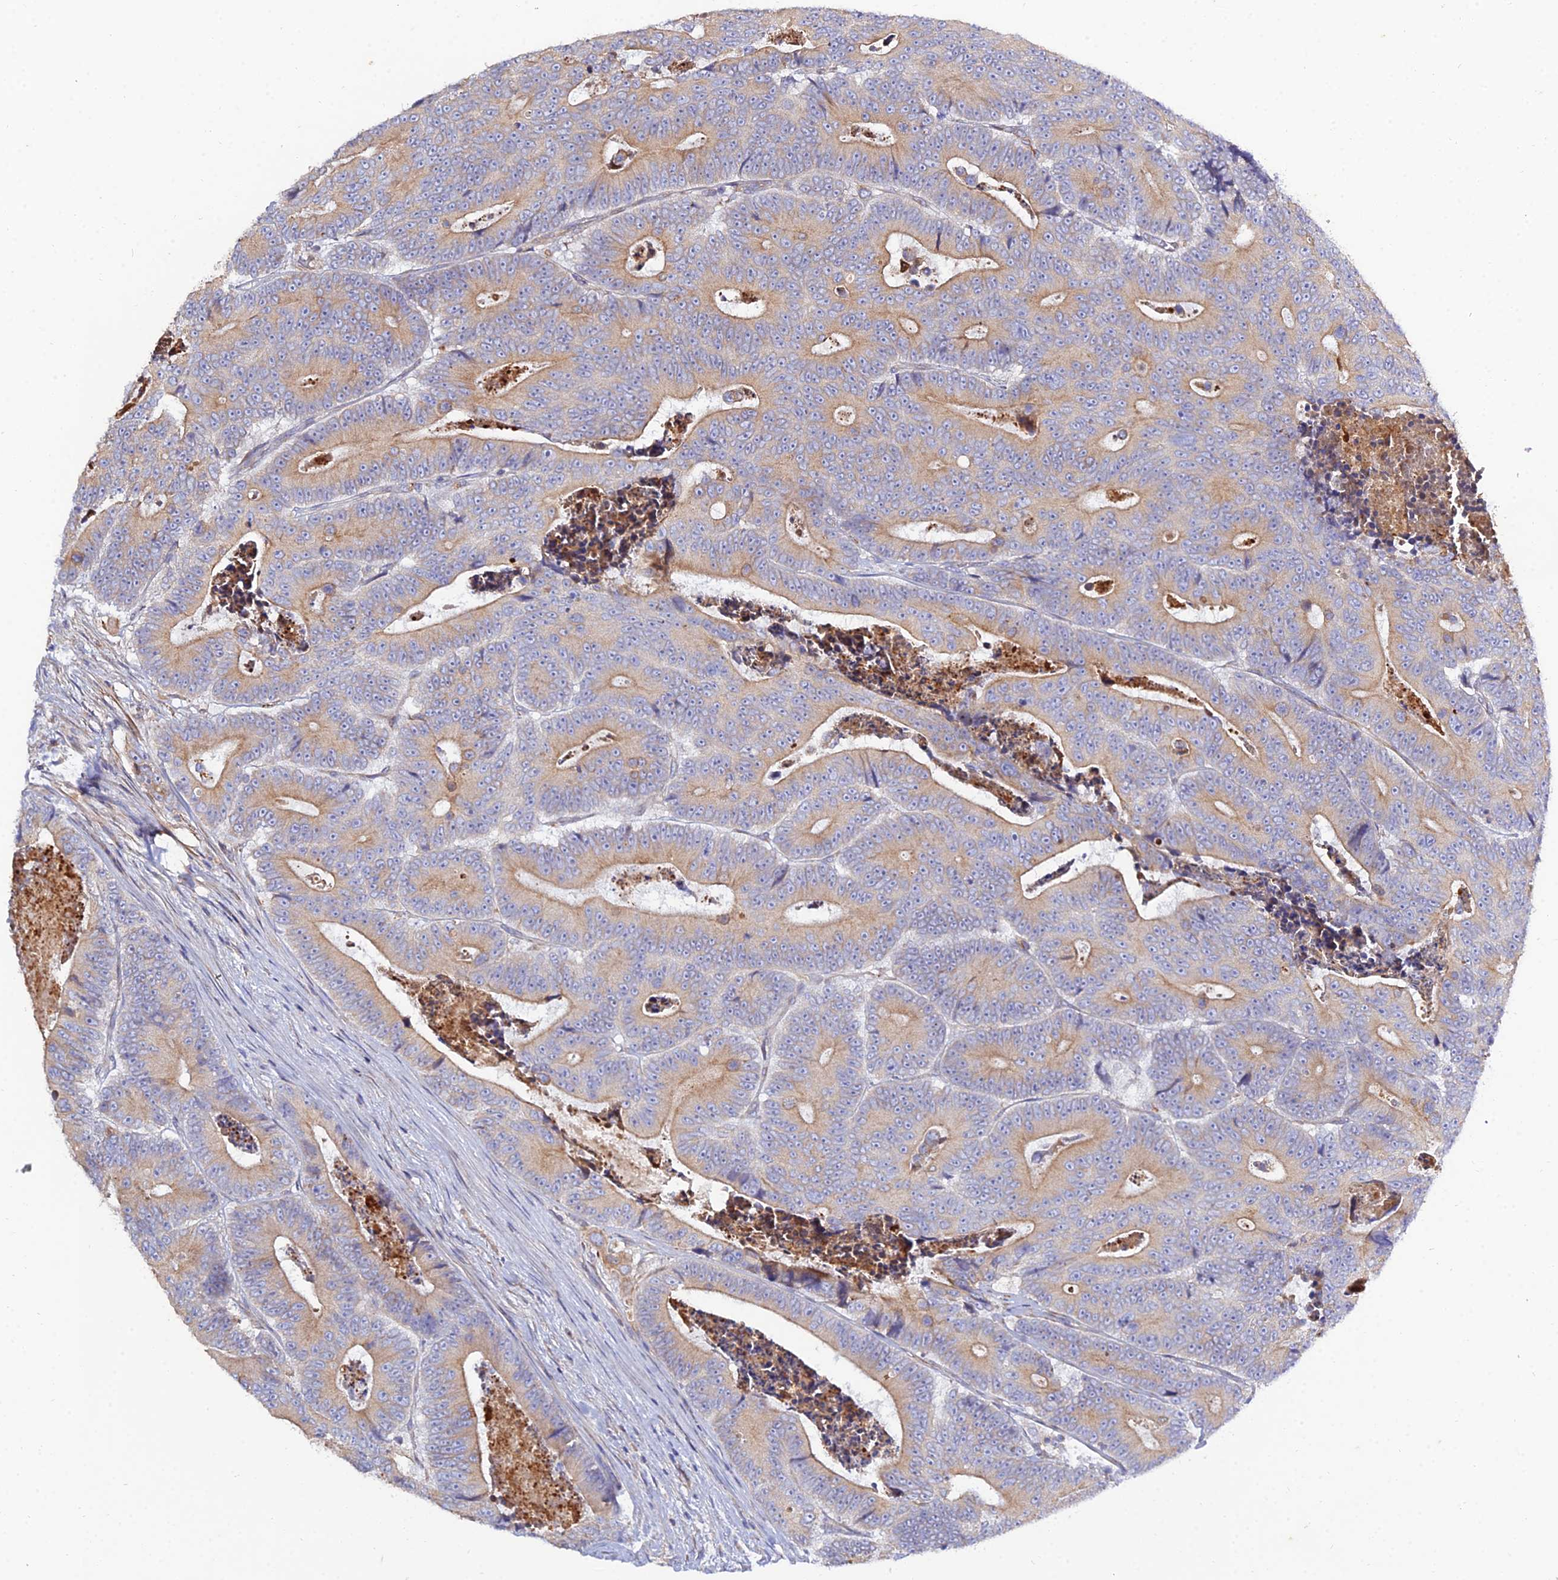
{"staining": {"intensity": "weak", "quantity": "25%-75%", "location": "cytoplasmic/membranous"}, "tissue": "colorectal cancer", "cell_type": "Tumor cells", "image_type": "cancer", "snomed": [{"axis": "morphology", "description": "Adenocarcinoma, NOS"}, {"axis": "topography", "description": "Colon"}], "caption": "Human adenocarcinoma (colorectal) stained for a protein (brown) reveals weak cytoplasmic/membranous positive staining in approximately 25%-75% of tumor cells.", "gene": "ARL6IP1", "patient": {"sex": "male", "age": 83}}